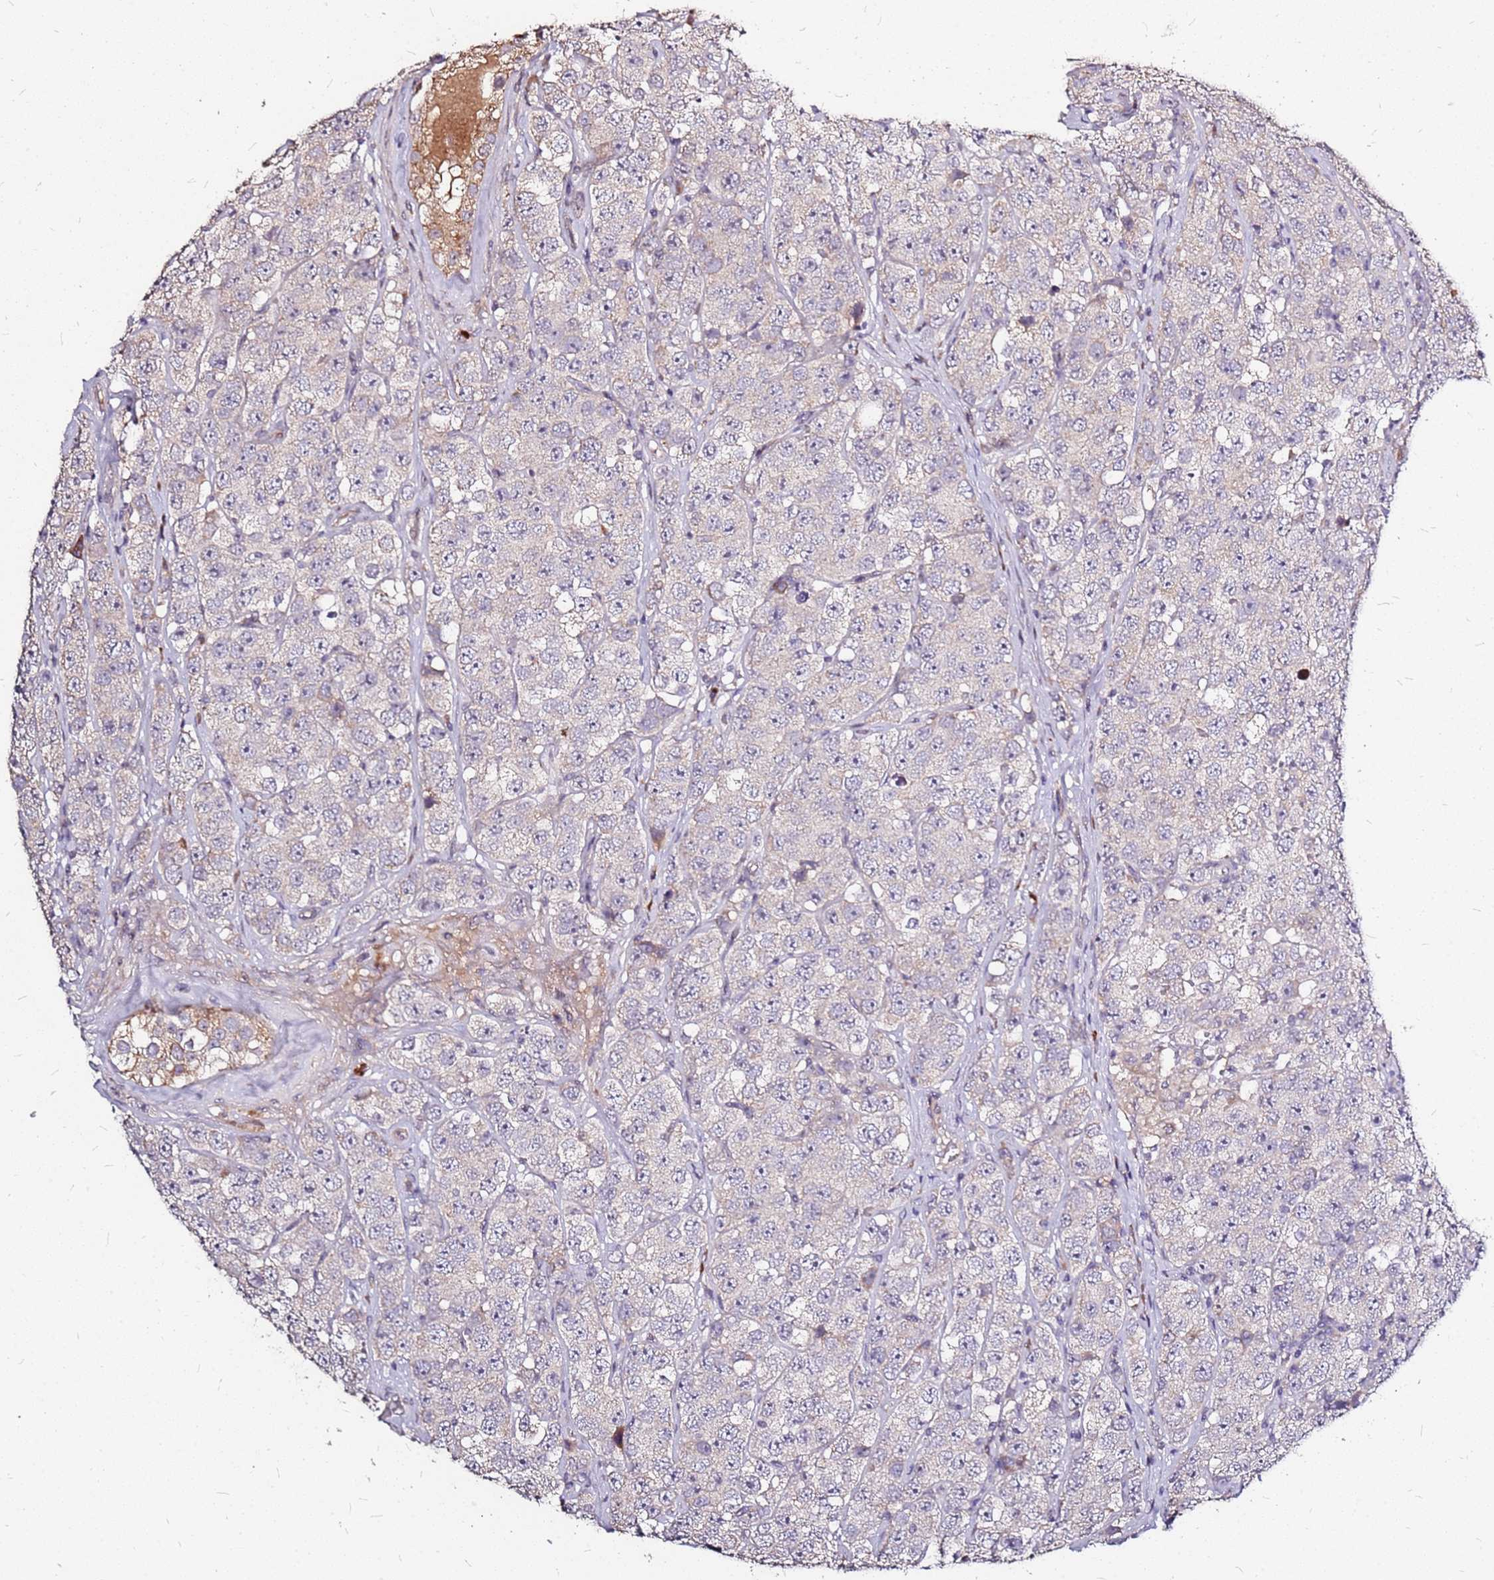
{"staining": {"intensity": "negative", "quantity": "none", "location": "none"}, "tissue": "testis cancer", "cell_type": "Tumor cells", "image_type": "cancer", "snomed": [{"axis": "morphology", "description": "Seminoma, NOS"}, {"axis": "topography", "description": "Testis"}], "caption": "A high-resolution photomicrograph shows immunohistochemistry (IHC) staining of testis cancer, which demonstrates no significant expression in tumor cells.", "gene": "DCDC2C", "patient": {"sex": "male", "age": 28}}